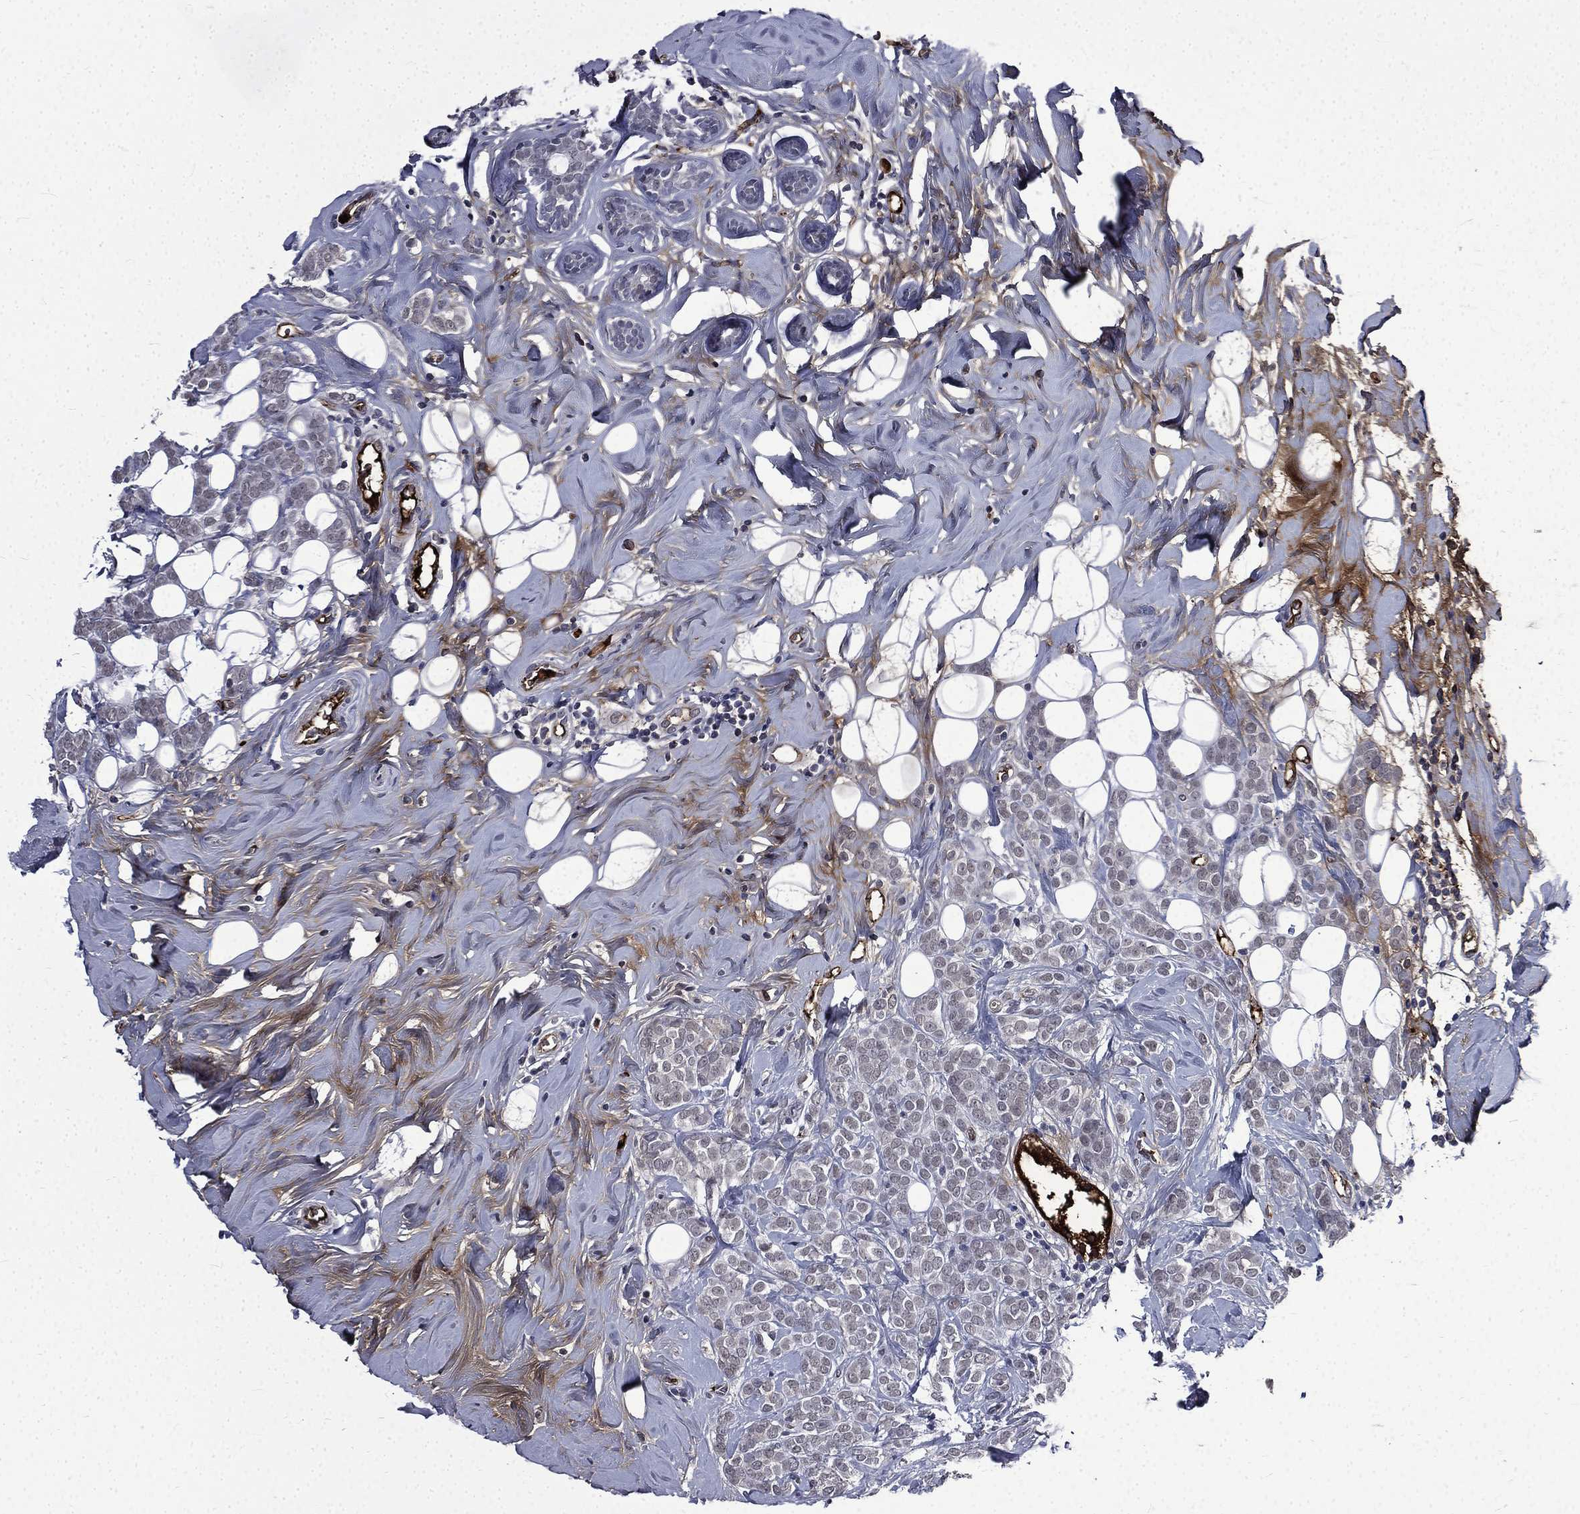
{"staining": {"intensity": "negative", "quantity": "none", "location": "none"}, "tissue": "breast cancer", "cell_type": "Tumor cells", "image_type": "cancer", "snomed": [{"axis": "morphology", "description": "Lobular carcinoma"}, {"axis": "topography", "description": "Breast"}], "caption": "DAB immunohistochemical staining of human lobular carcinoma (breast) displays no significant positivity in tumor cells.", "gene": "FGG", "patient": {"sex": "female", "age": 49}}